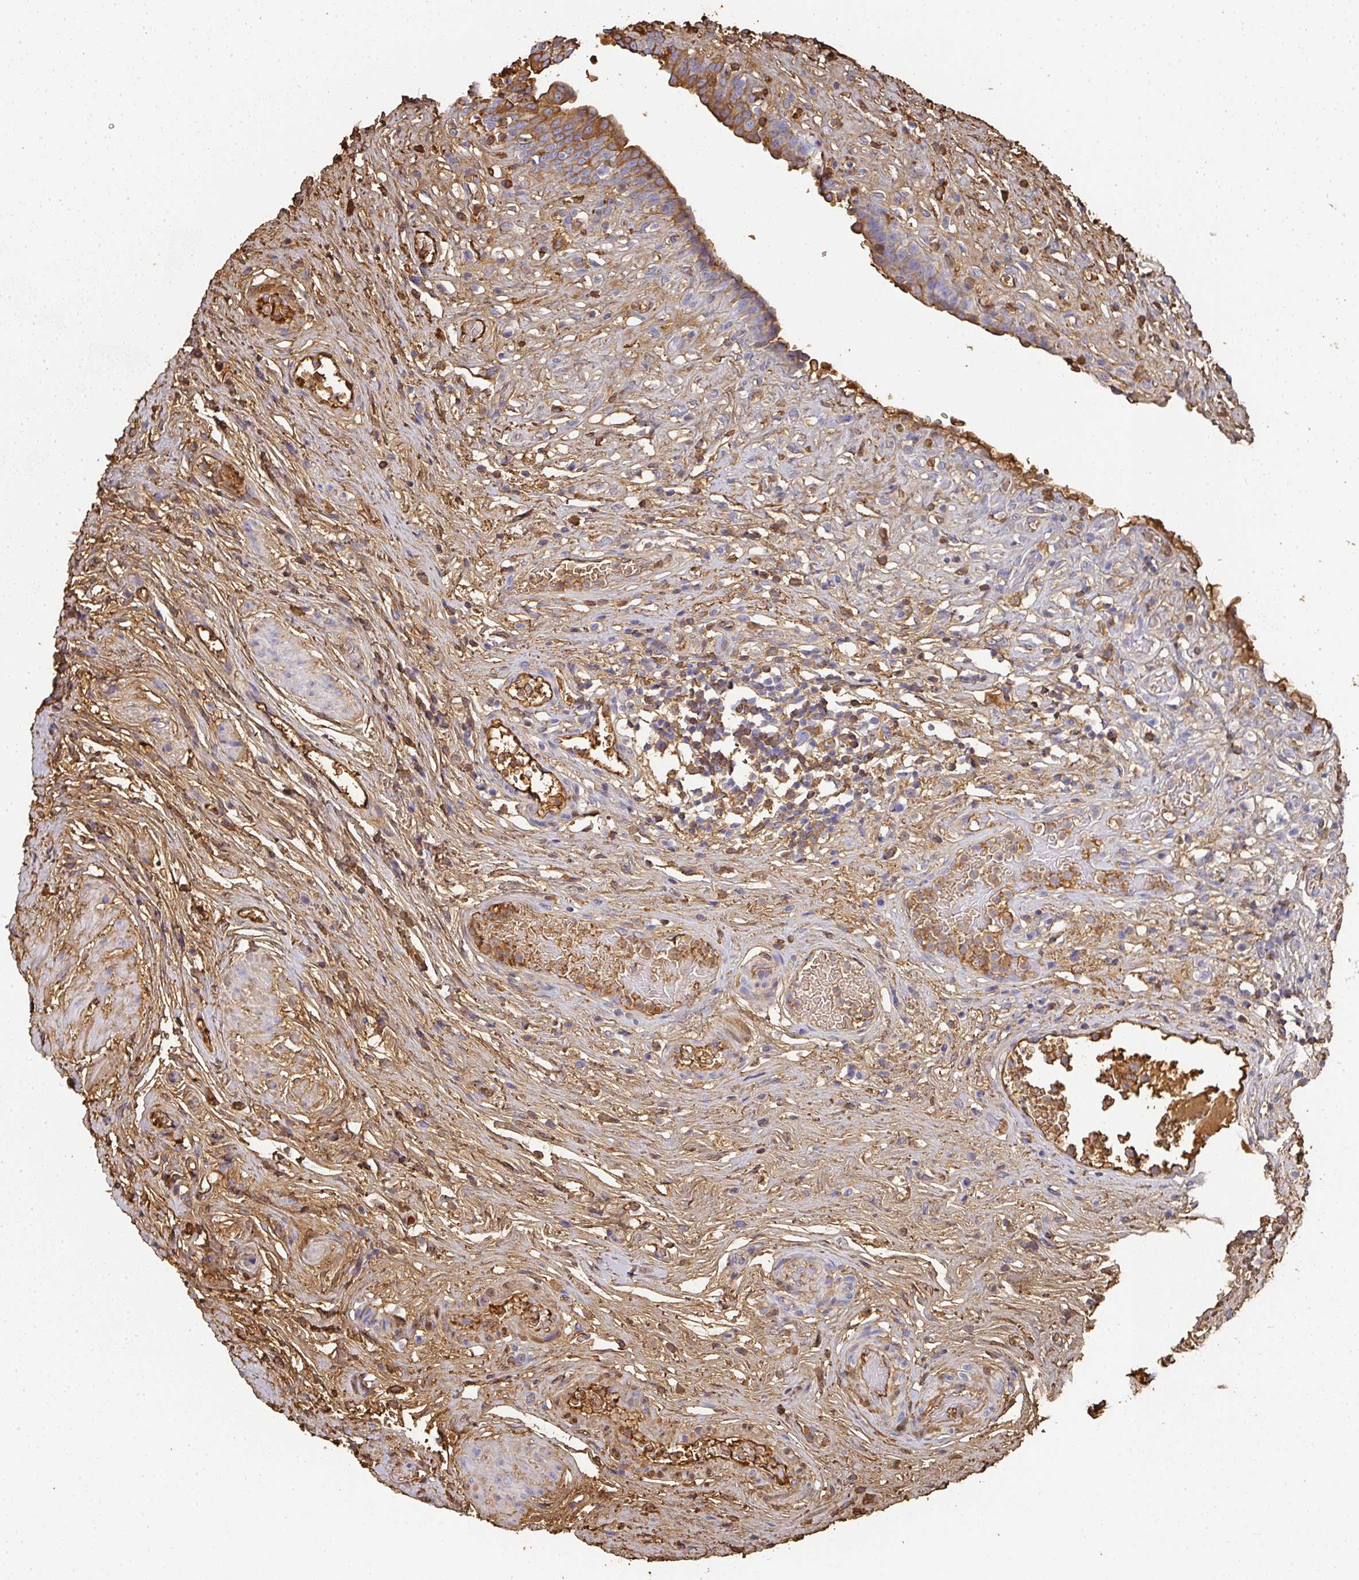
{"staining": {"intensity": "moderate", "quantity": "25%-75%", "location": "cytoplasmic/membranous"}, "tissue": "urinary bladder", "cell_type": "Urothelial cells", "image_type": "normal", "snomed": [{"axis": "morphology", "description": "Normal tissue, NOS"}, {"axis": "topography", "description": "Urinary bladder"}], "caption": "DAB immunohistochemical staining of benign human urinary bladder shows moderate cytoplasmic/membranous protein expression in about 25%-75% of urothelial cells. (DAB IHC, brown staining for protein, blue staining for nuclei).", "gene": "ALB", "patient": {"sex": "male", "age": 71}}